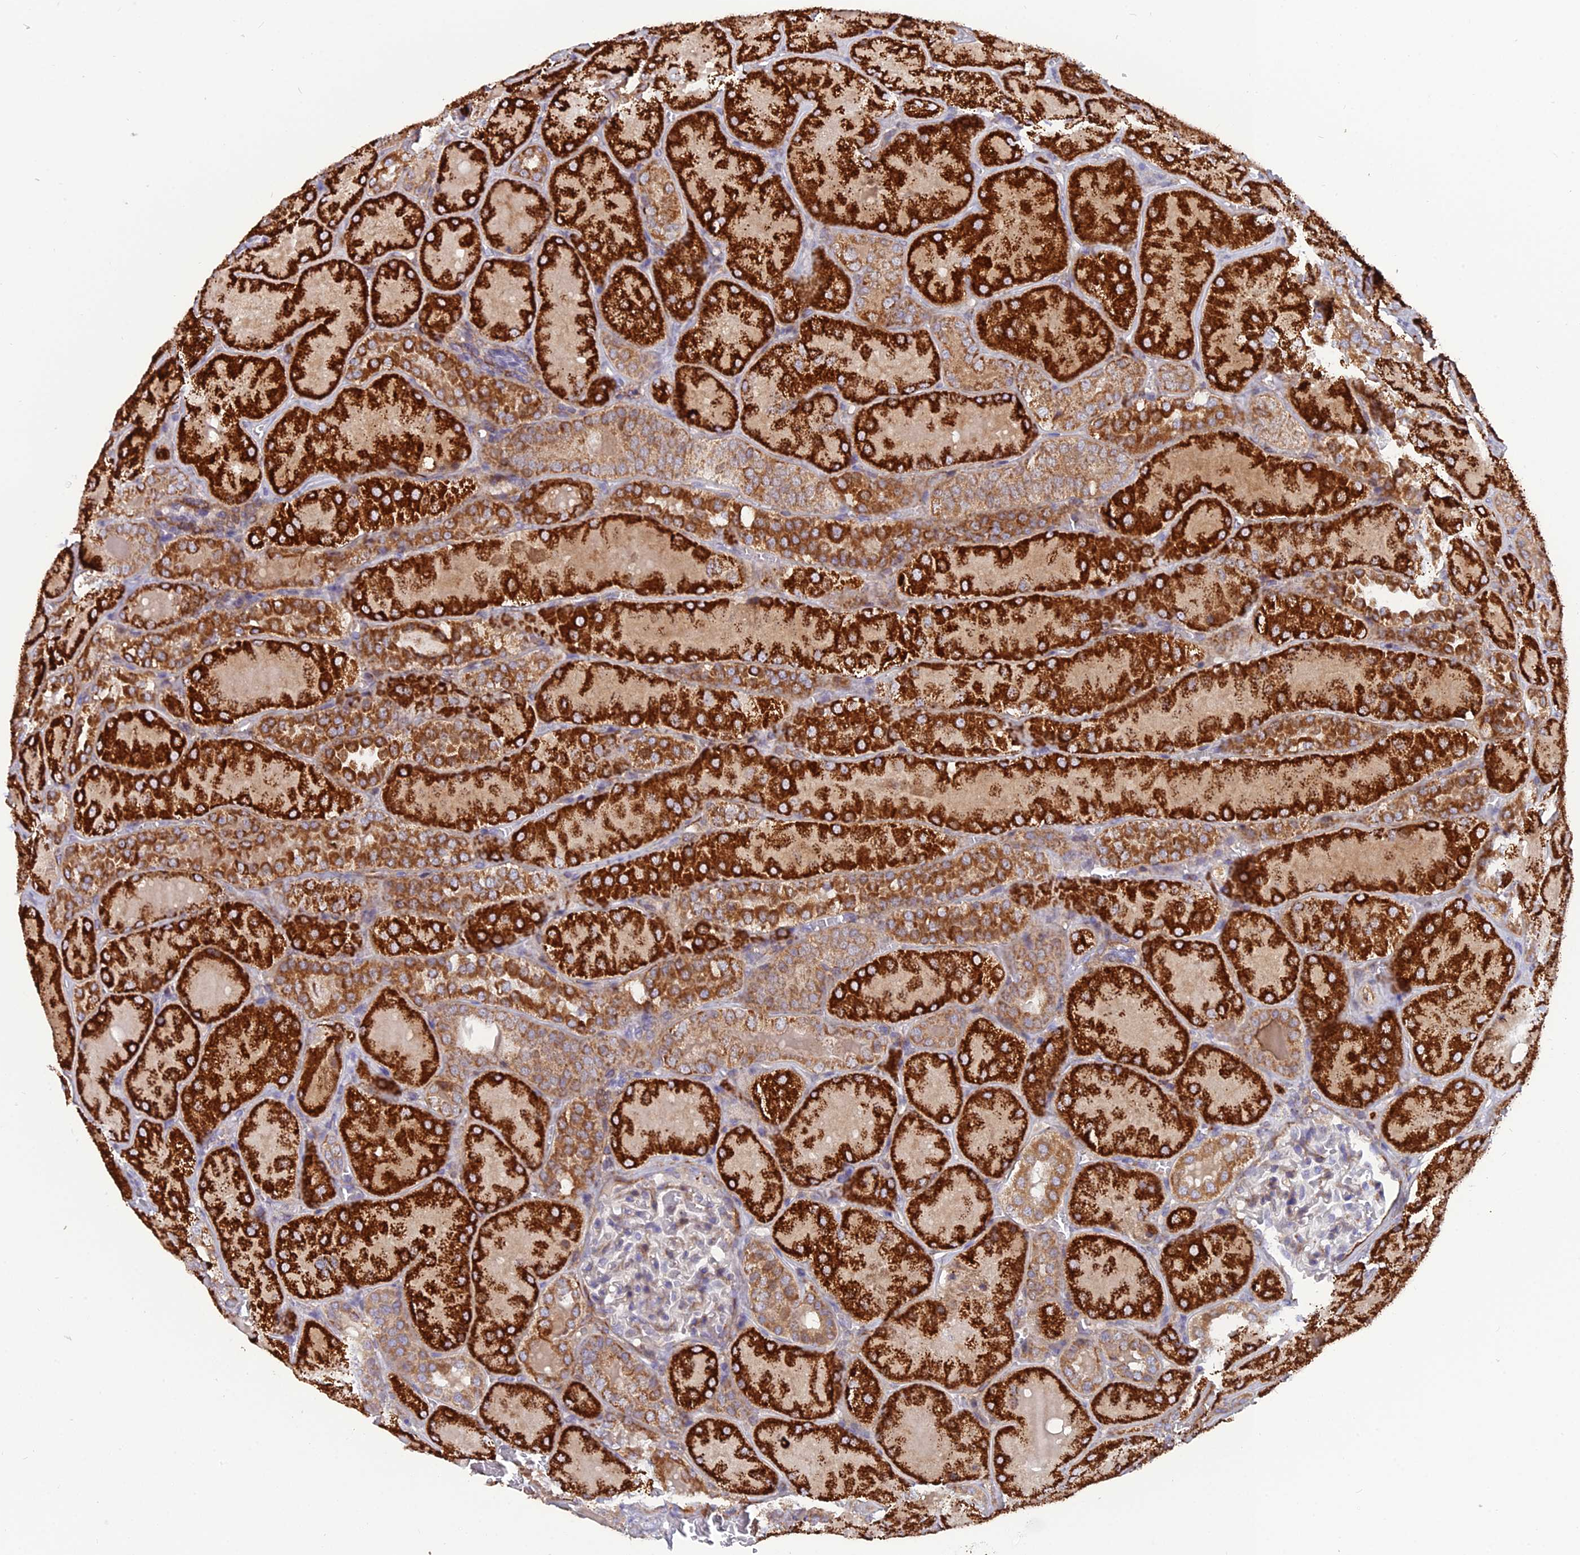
{"staining": {"intensity": "weak", "quantity": "25%-75%", "location": "cytoplasmic/membranous"}, "tissue": "kidney", "cell_type": "Cells in glomeruli", "image_type": "normal", "snomed": [{"axis": "morphology", "description": "Normal tissue, NOS"}, {"axis": "topography", "description": "Kidney"}], "caption": "DAB immunohistochemical staining of benign human kidney shows weak cytoplasmic/membranous protein expression in approximately 25%-75% of cells in glomeruli.", "gene": "TIGD6", "patient": {"sex": "male", "age": 28}}